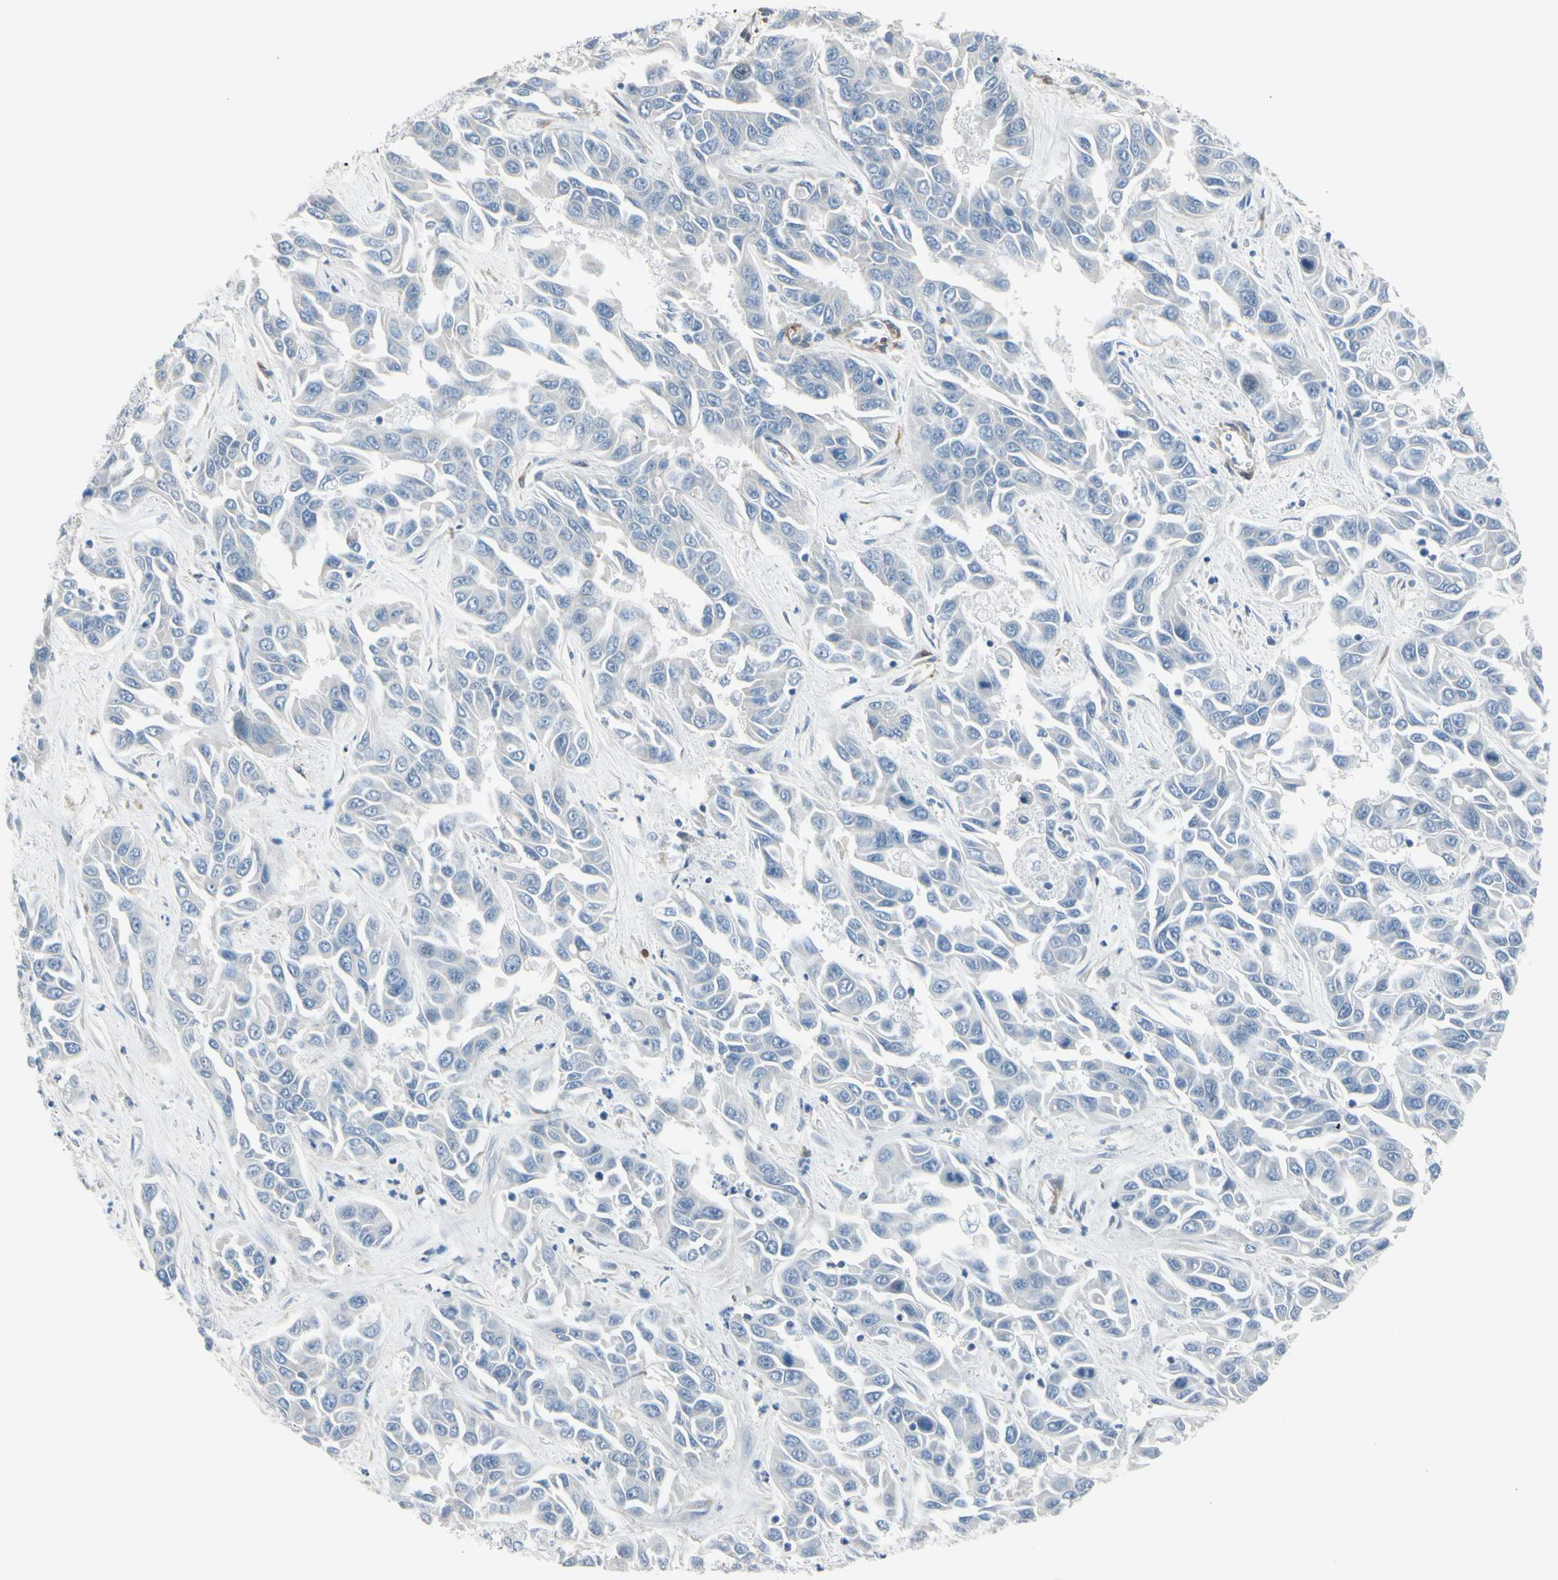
{"staining": {"intensity": "negative", "quantity": "none", "location": "none"}, "tissue": "liver cancer", "cell_type": "Tumor cells", "image_type": "cancer", "snomed": [{"axis": "morphology", "description": "Cholangiocarcinoma"}, {"axis": "topography", "description": "Liver"}], "caption": "Immunohistochemistry (IHC) photomicrograph of neoplastic tissue: human liver cancer stained with DAB shows no significant protein expression in tumor cells.", "gene": "MAP2", "patient": {"sex": "female", "age": 52}}